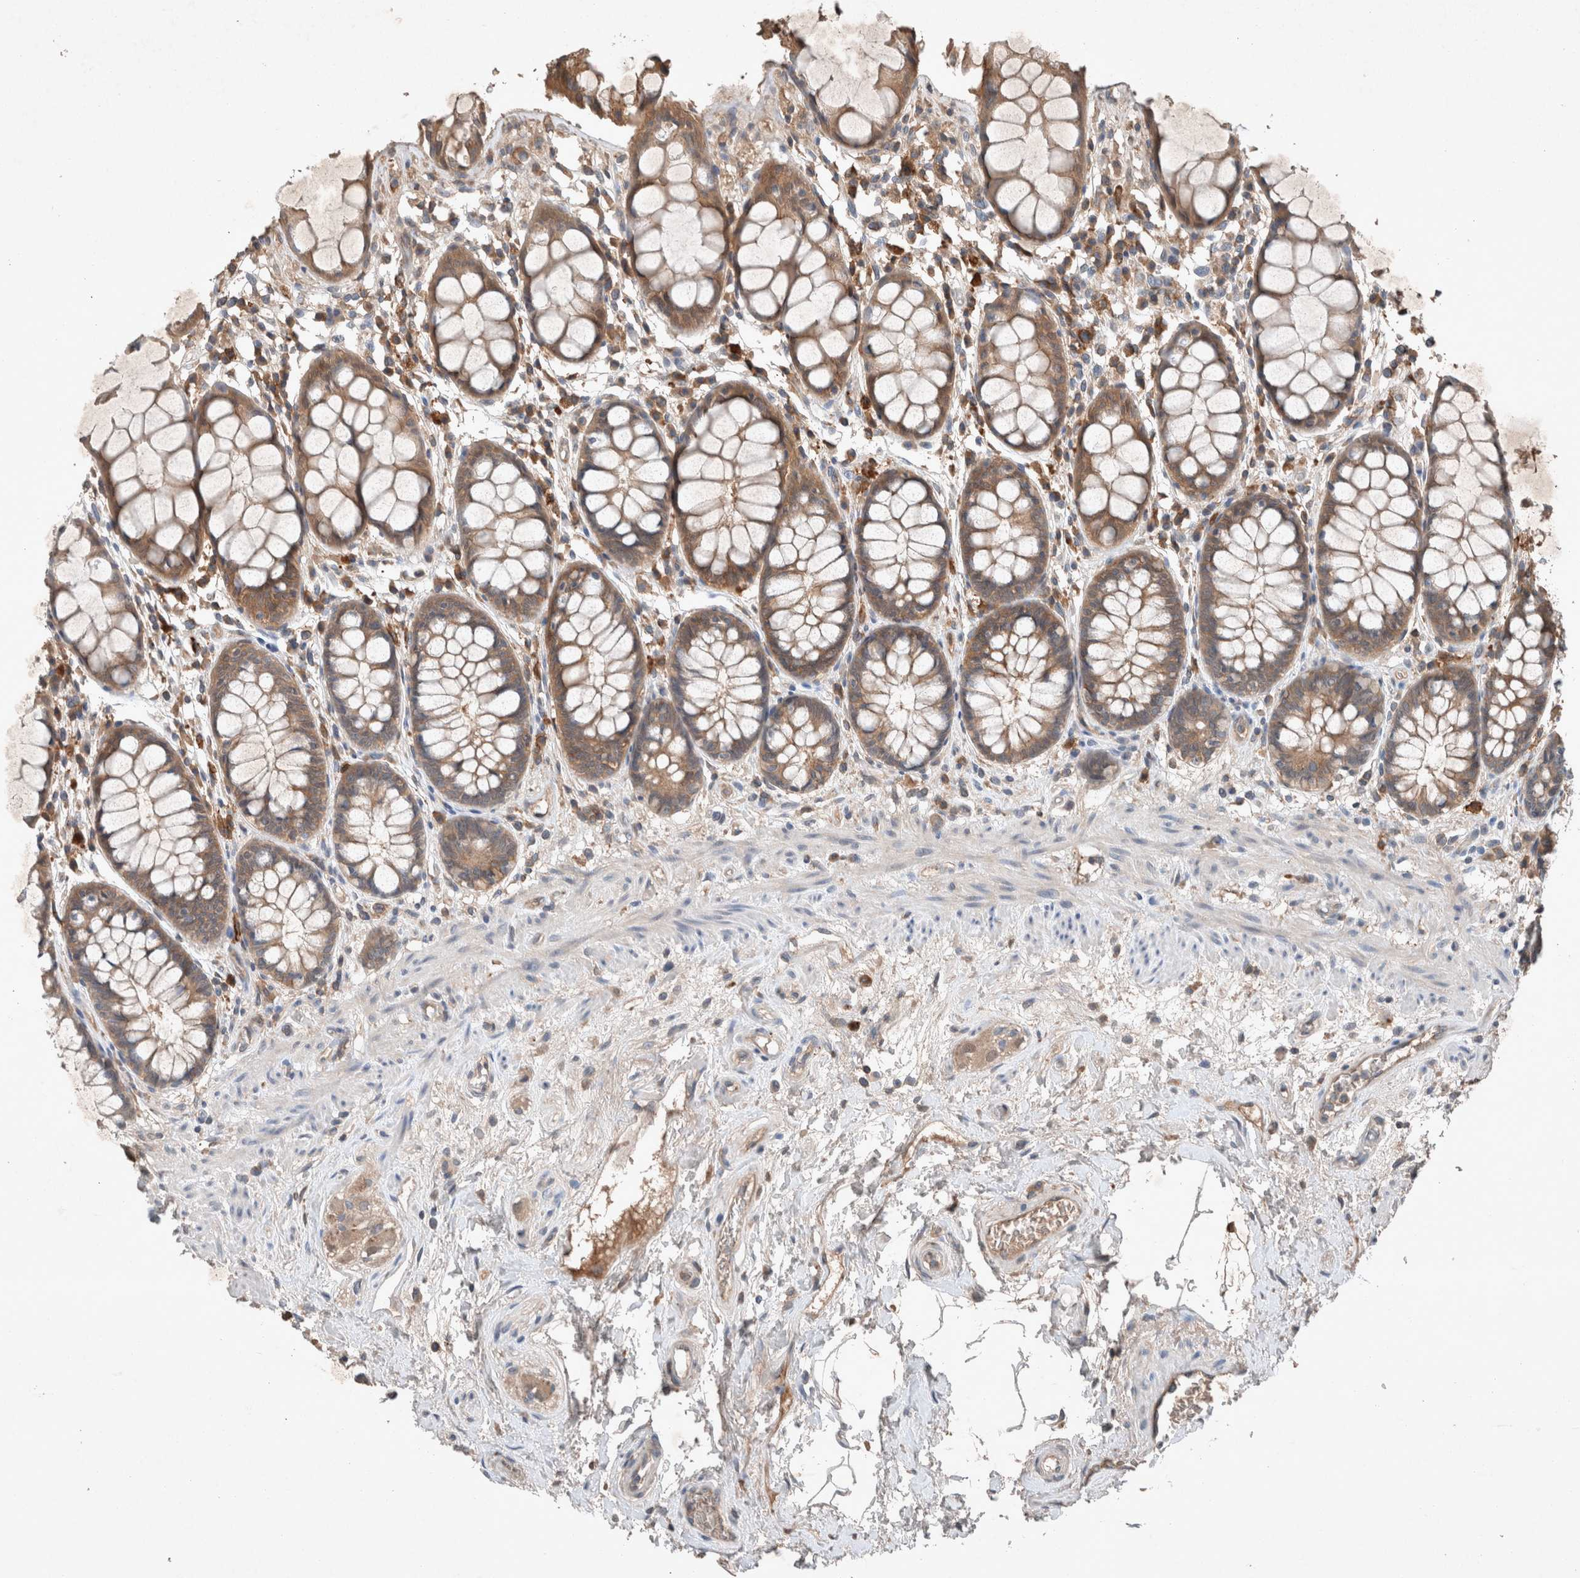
{"staining": {"intensity": "moderate", "quantity": ">75%", "location": "cytoplasmic/membranous"}, "tissue": "rectum", "cell_type": "Glandular cells", "image_type": "normal", "snomed": [{"axis": "morphology", "description": "Normal tissue, NOS"}, {"axis": "topography", "description": "Rectum"}], "caption": "Immunohistochemical staining of benign rectum demonstrates moderate cytoplasmic/membranous protein expression in about >75% of glandular cells.", "gene": "UGCG", "patient": {"sex": "male", "age": 64}}